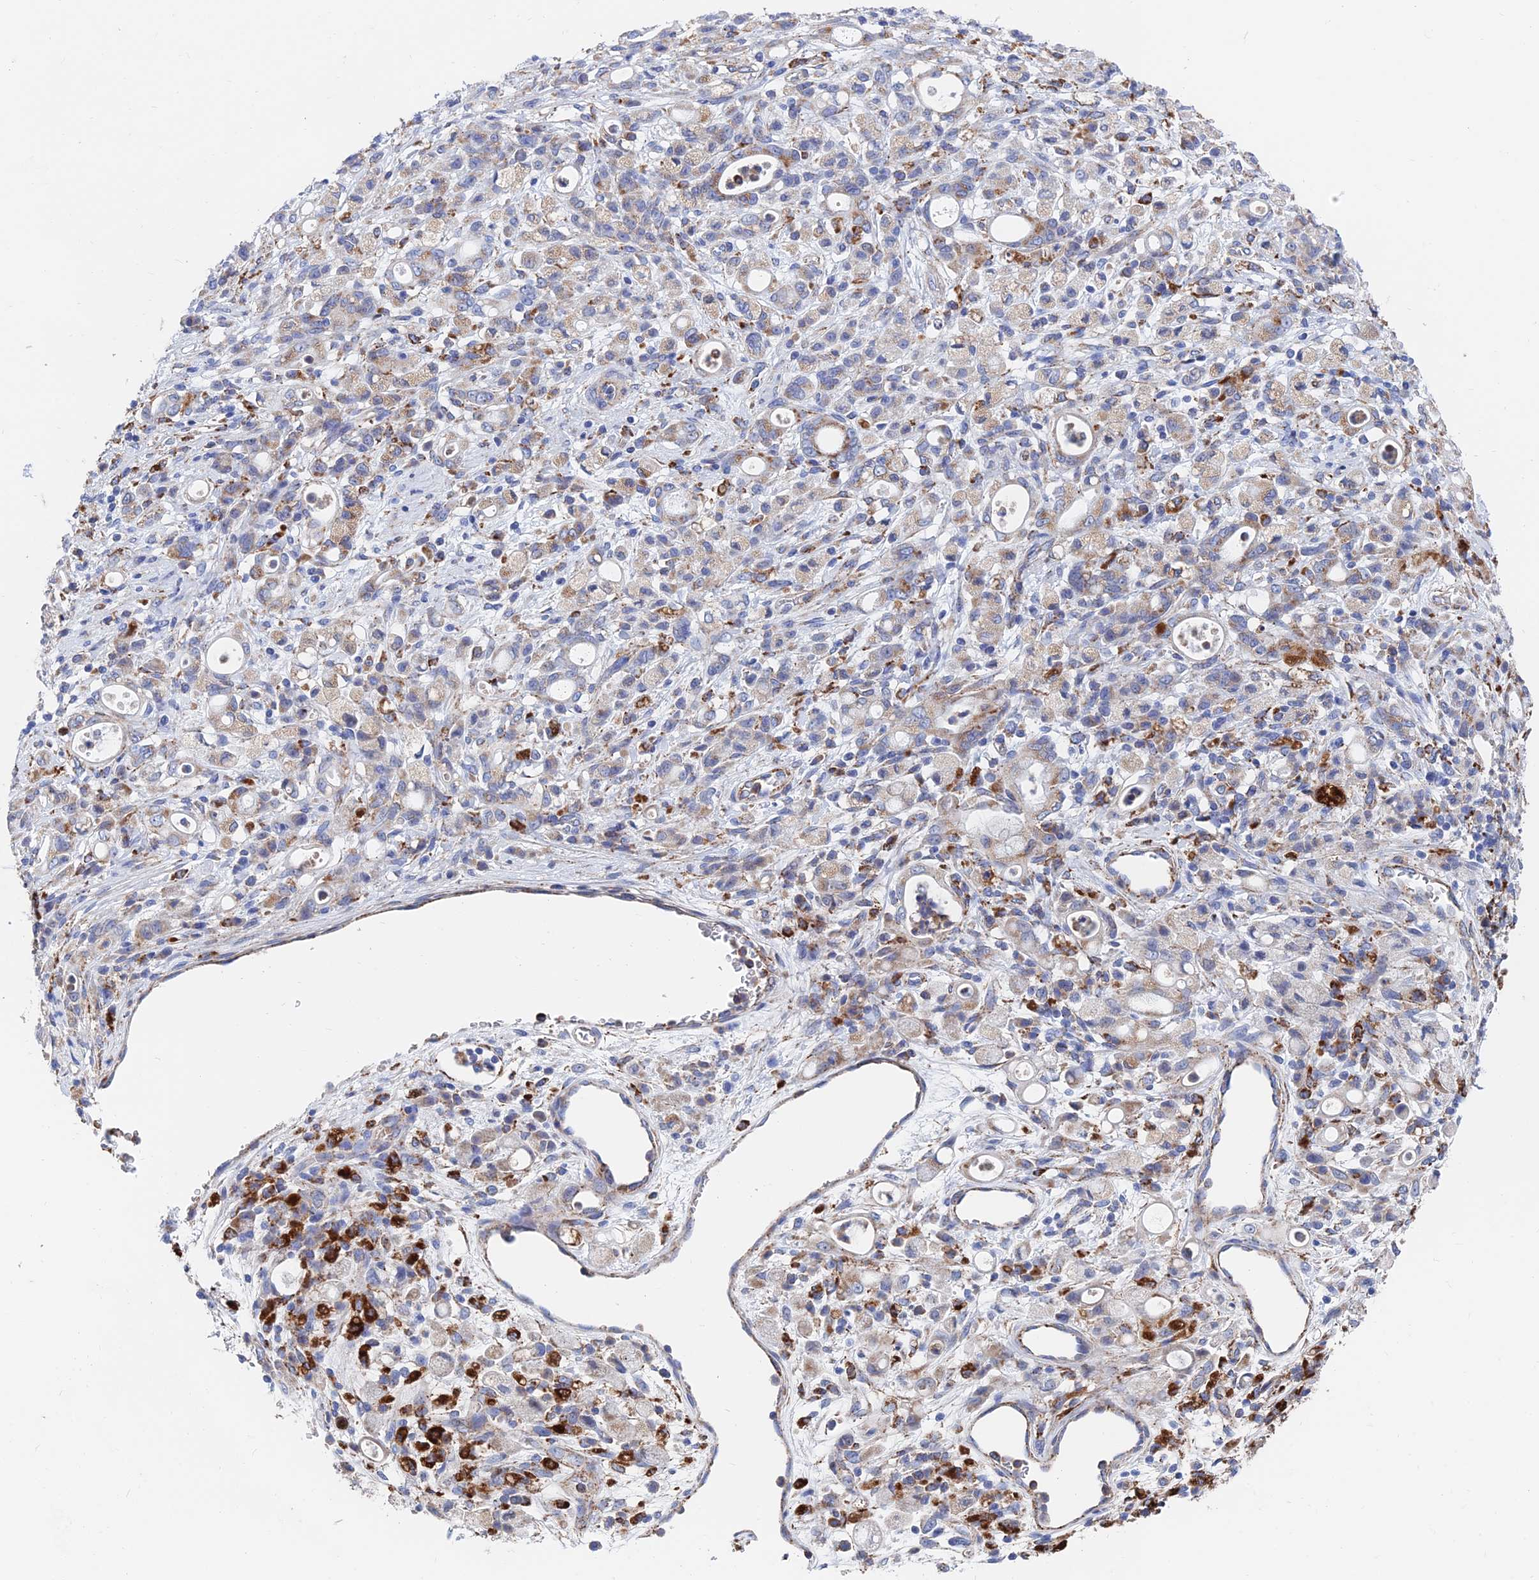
{"staining": {"intensity": "moderate", "quantity": "<25%", "location": "cytoplasmic/membranous"}, "tissue": "stomach cancer", "cell_type": "Tumor cells", "image_type": "cancer", "snomed": [{"axis": "morphology", "description": "Adenocarcinoma, NOS"}, {"axis": "topography", "description": "Stomach"}], "caption": "High-magnification brightfield microscopy of stomach cancer (adenocarcinoma) stained with DAB (3,3'-diaminobenzidine) (brown) and counterstained with hematoxylin (blue). tumor cells exhibit moderate cytoplasmic/membranous positivity is present in approximately<25% of cells.", "gene": "SPNS1", "patient": {"sex": "female", "age": 60}}